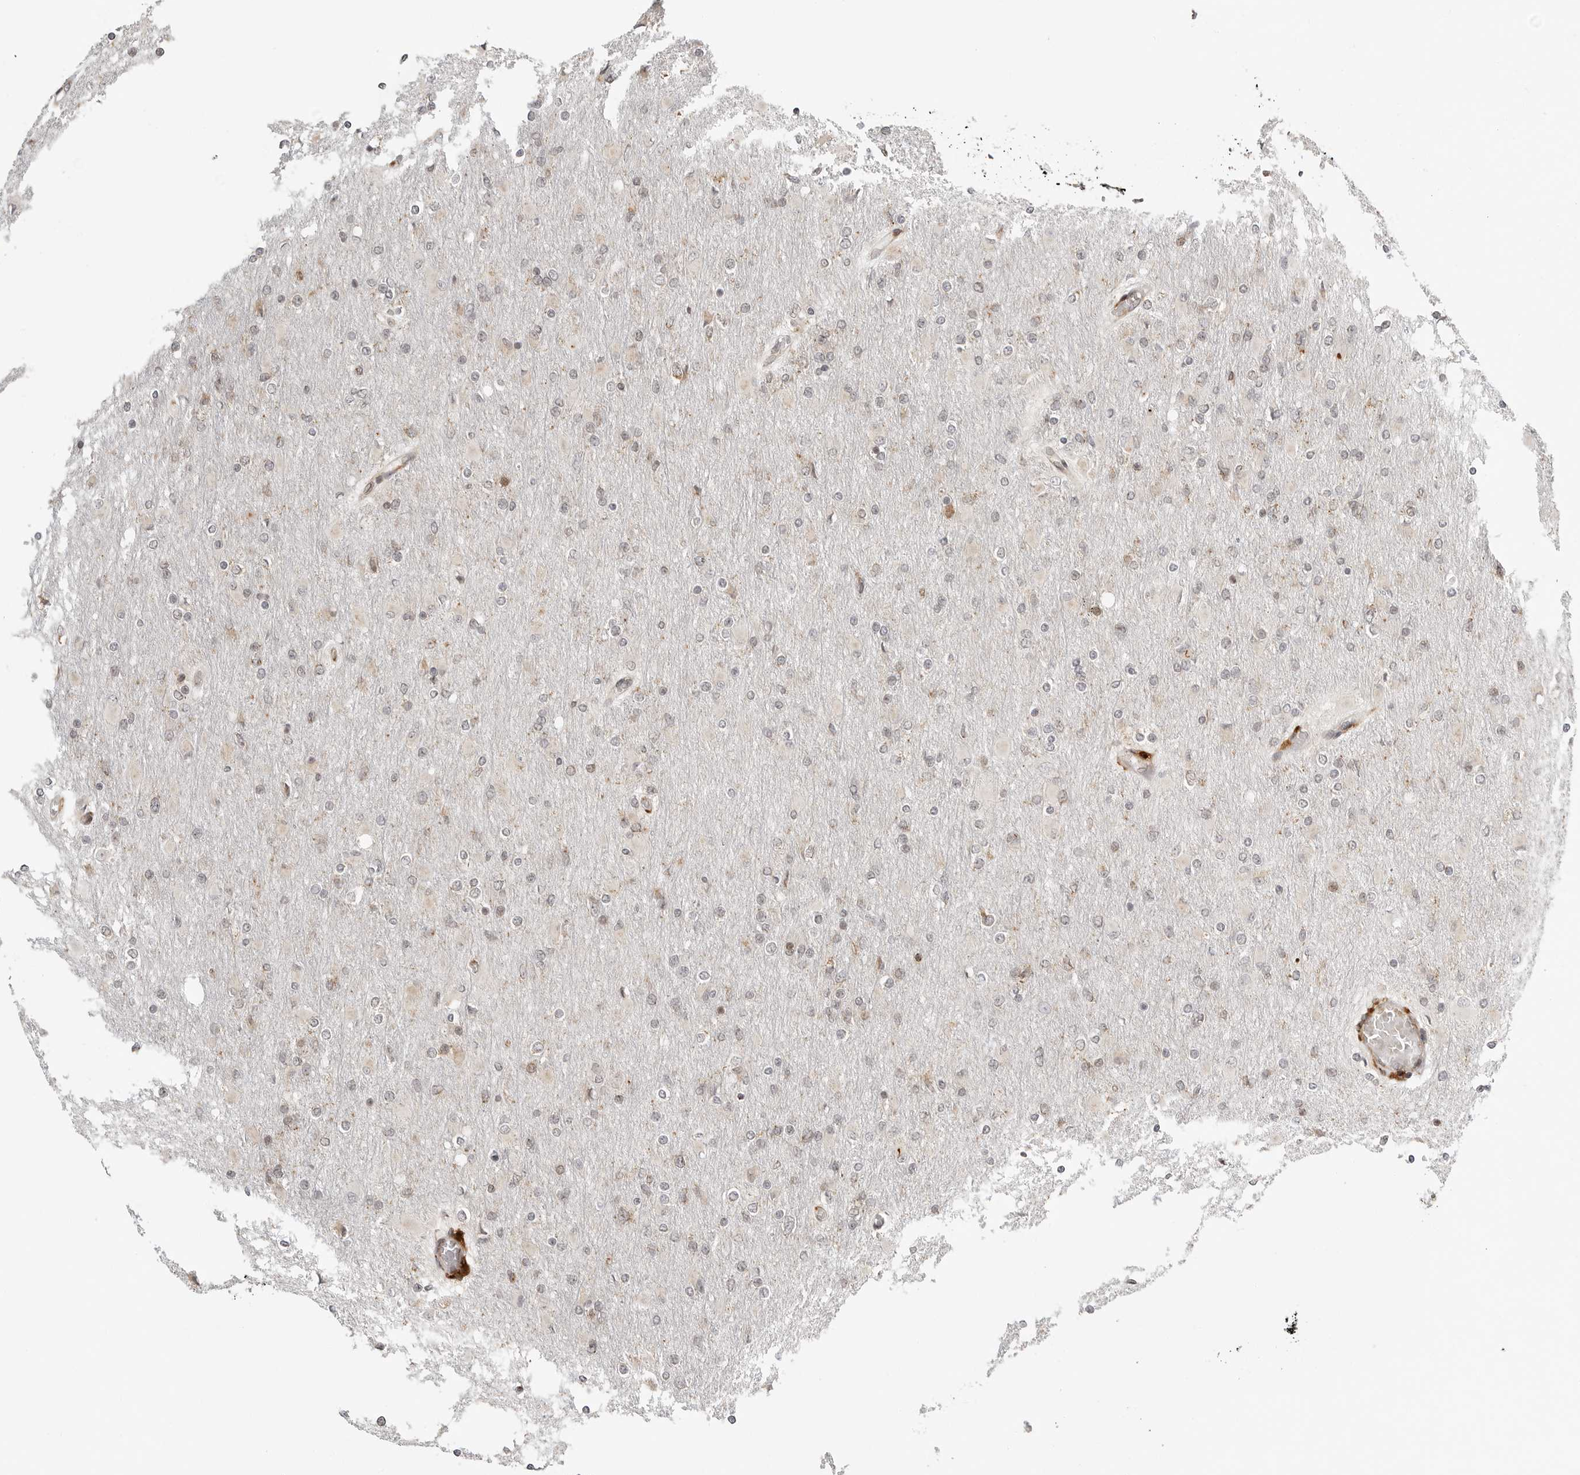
{"staining": {"intensity": "weak", "quantity": "<25%", "location": "cytoplasmic/membranous"}, "tissue": "glioma", "cell_type": "Tumor cells", "image_type": "cancer", "snomed": [{"axis": "morphology", "description": "Glioma, malignant, High grade"}, {"axis": "topography", "description": "Cerebral cortex"}], "caption": "The IHC photomicrograph has no significant positivity in tumor cells of glioma tissue. (DAB IHC with hematoxylin counter stain).", "gene": "IDUA", "patient": {"sex": "female", "age": 36}}